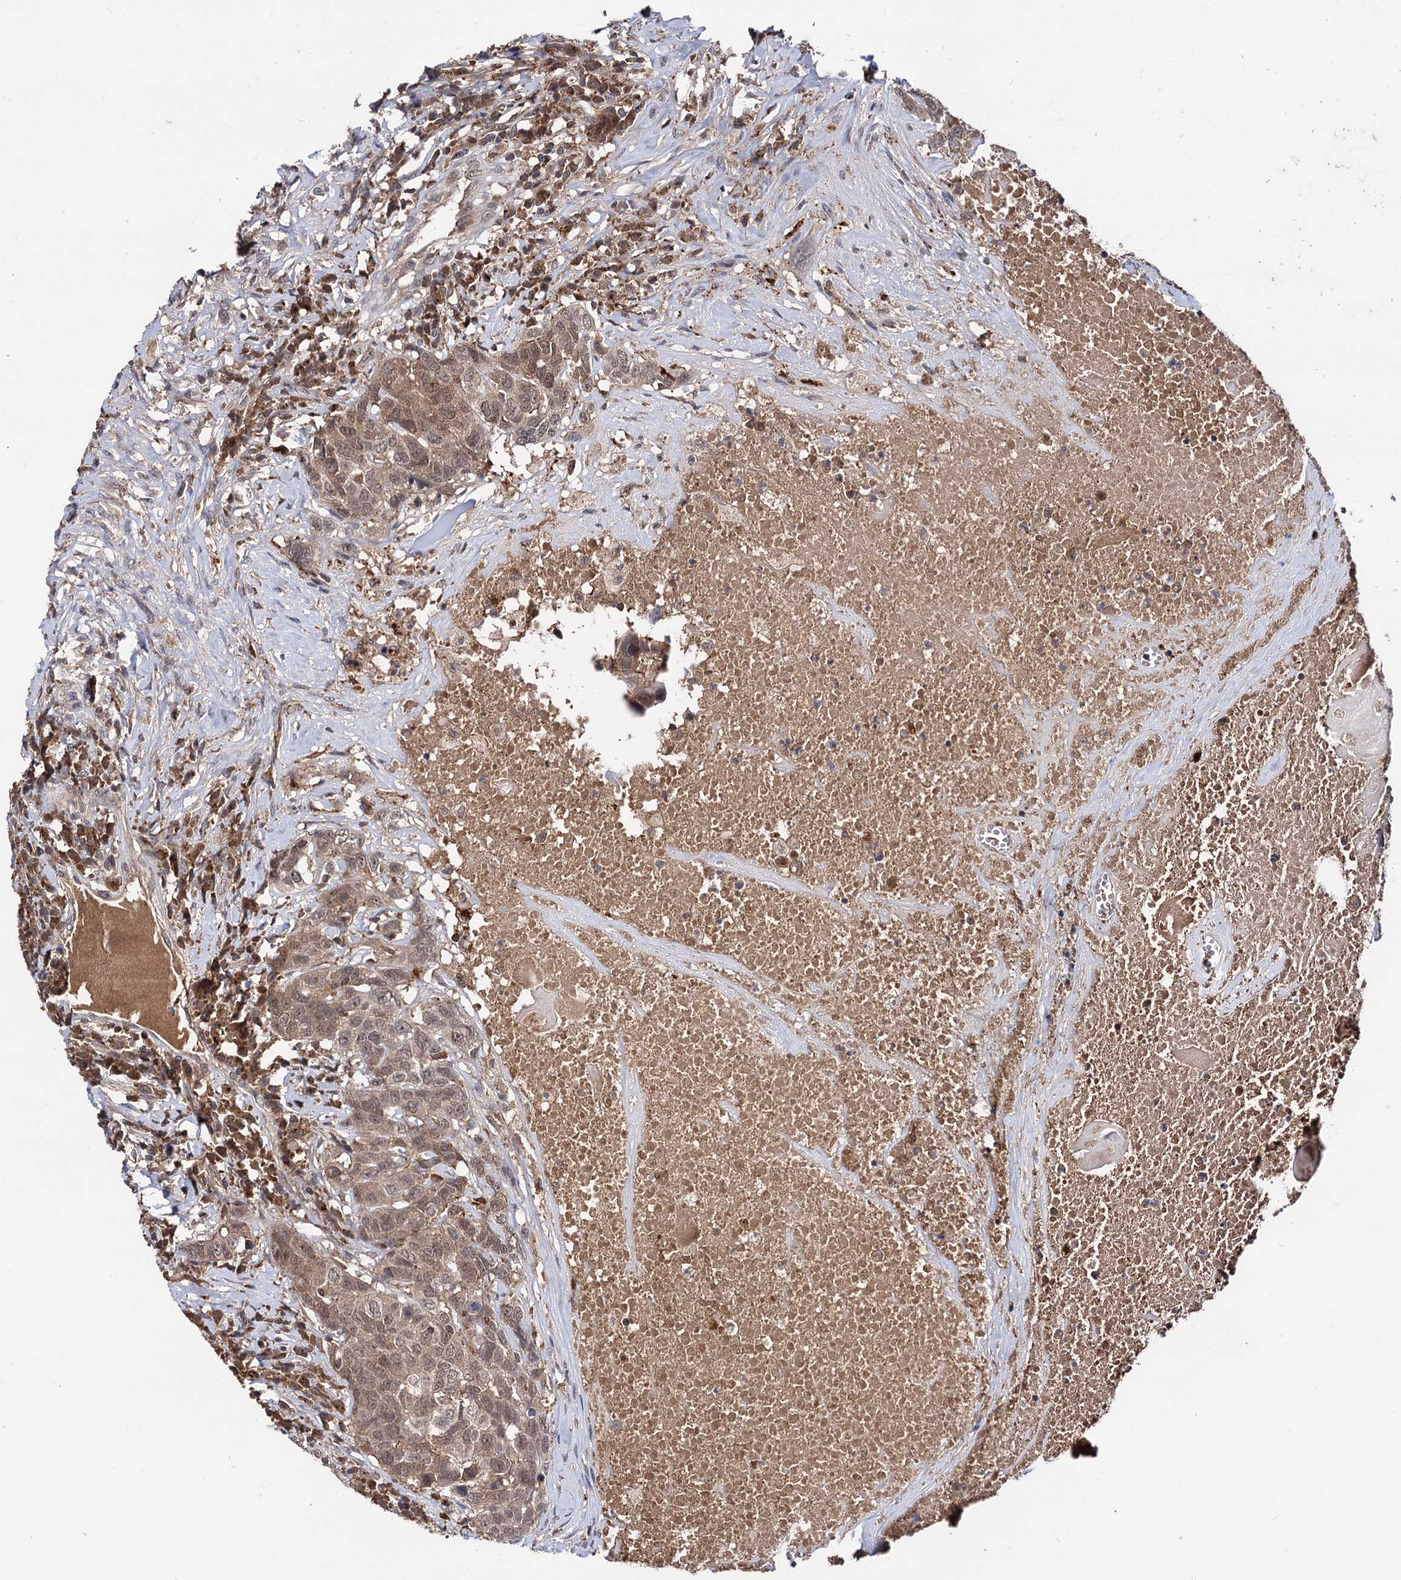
{"staining": {"intensity": "moderate", "quantity": ">75%", "location": "nuclear"}, "tissue": "head and neck cancer", "cell_type": "Tumor cells", "image_type": "cancer", "snomed": [{"axis": "morphology", "description": "Squamous cell carcinoma, NOS"}, {"axis": "topography", "description": "Head-Neck"}], "caption": "Immunohistochemical staining of human head and neck cancer reveals medium levels of moderate nuclear positivity in approximately >75% of tumor cells.", "gene": "MICAL2", "patient": {"sex": "male", "age": 66}}